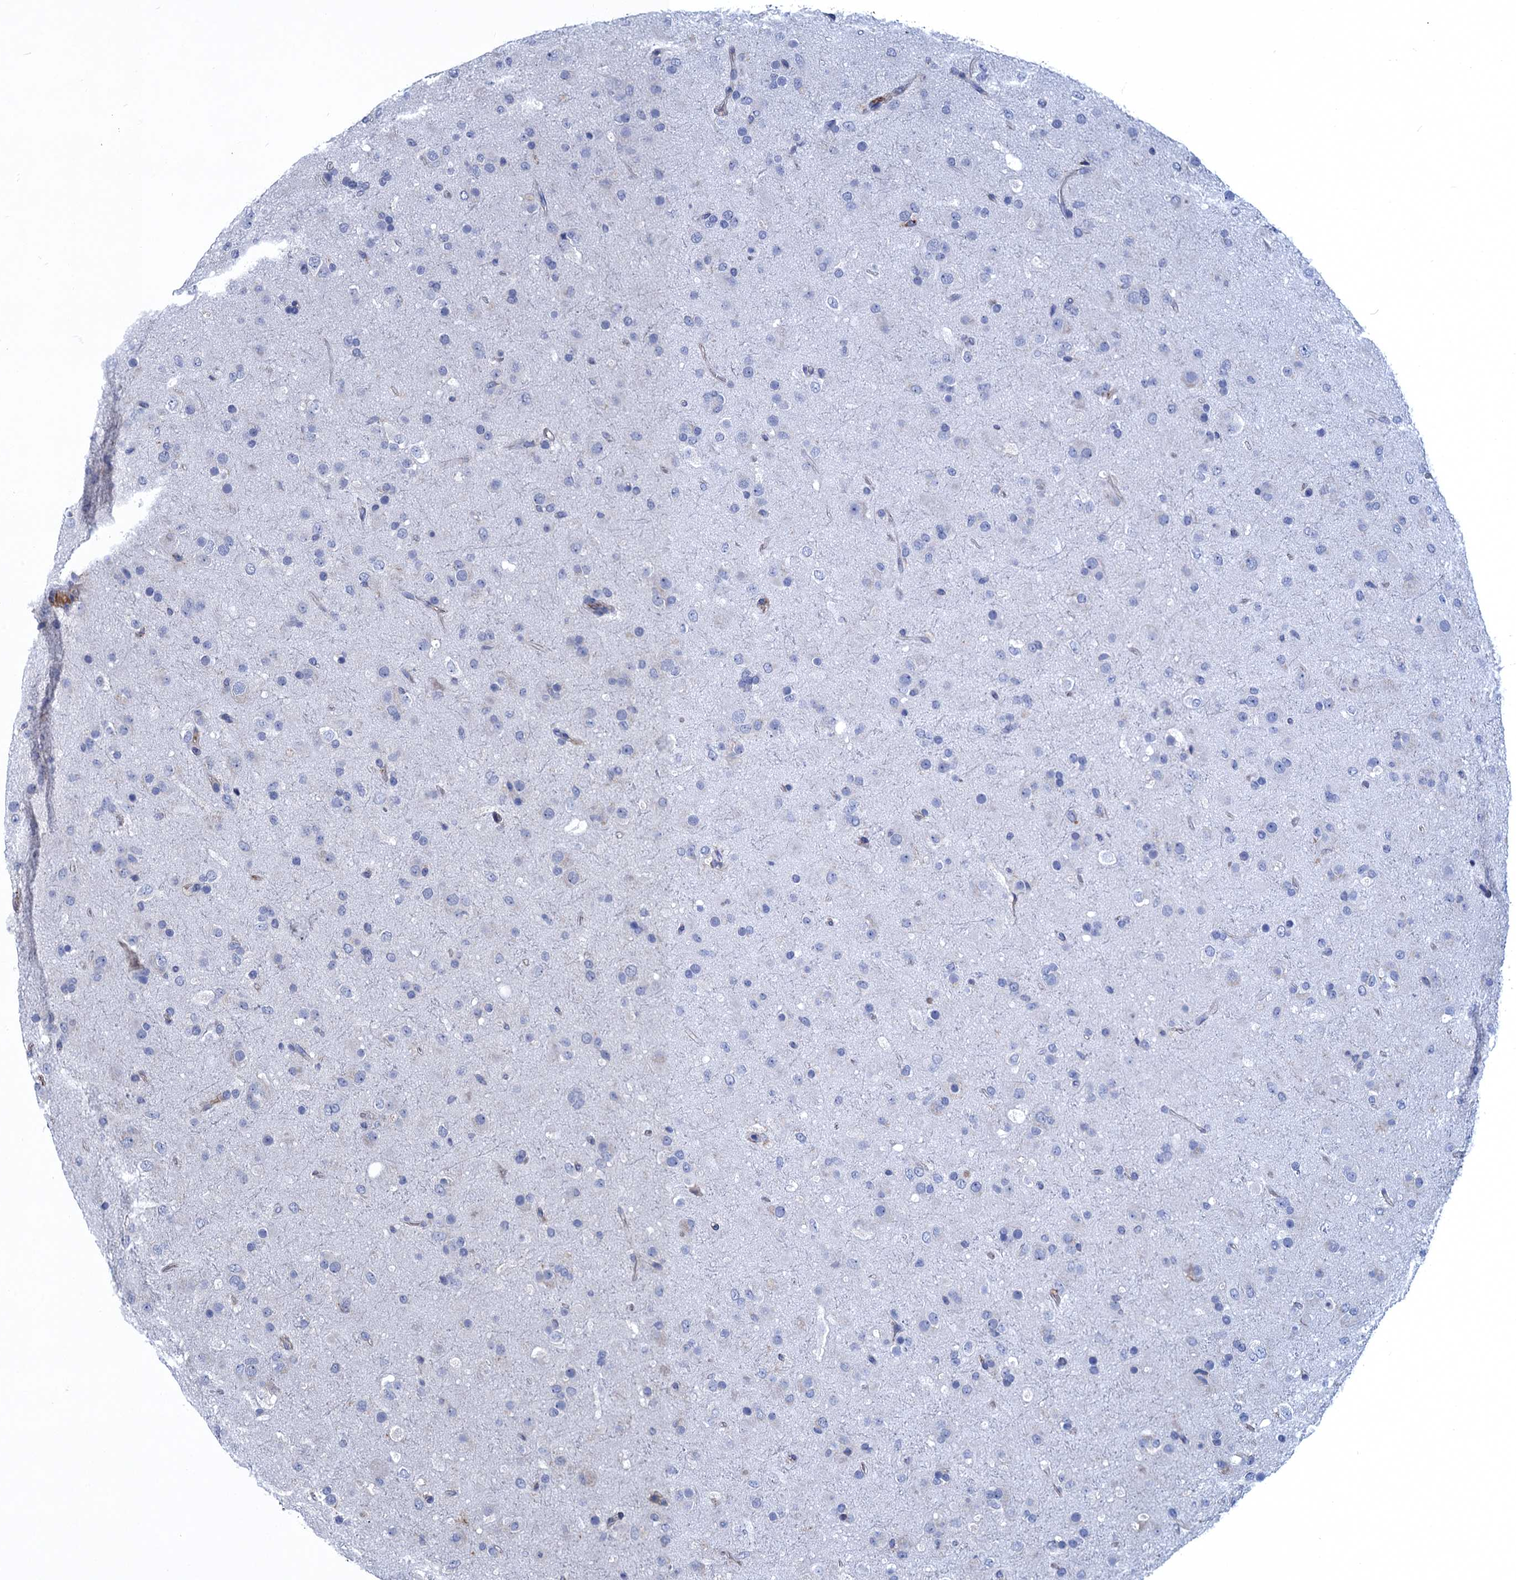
{"staining": {"intensity": "negative", "quantity": "none", "location": "none"}, "tissue": "glioma", "cell_type": "Tumor cells", "image_type": "cancer", "snomed": [{"axis": "morphology", "description": "Glioma, malignant, Low grade"}, {"axis": "topography", "description": "Brain"}], "caption": "There is no significant positivity in tumor cells of malignant glioma (low-grade).", "gene": "DNHD1", "patient": {"sex": "male", "age": 65}}